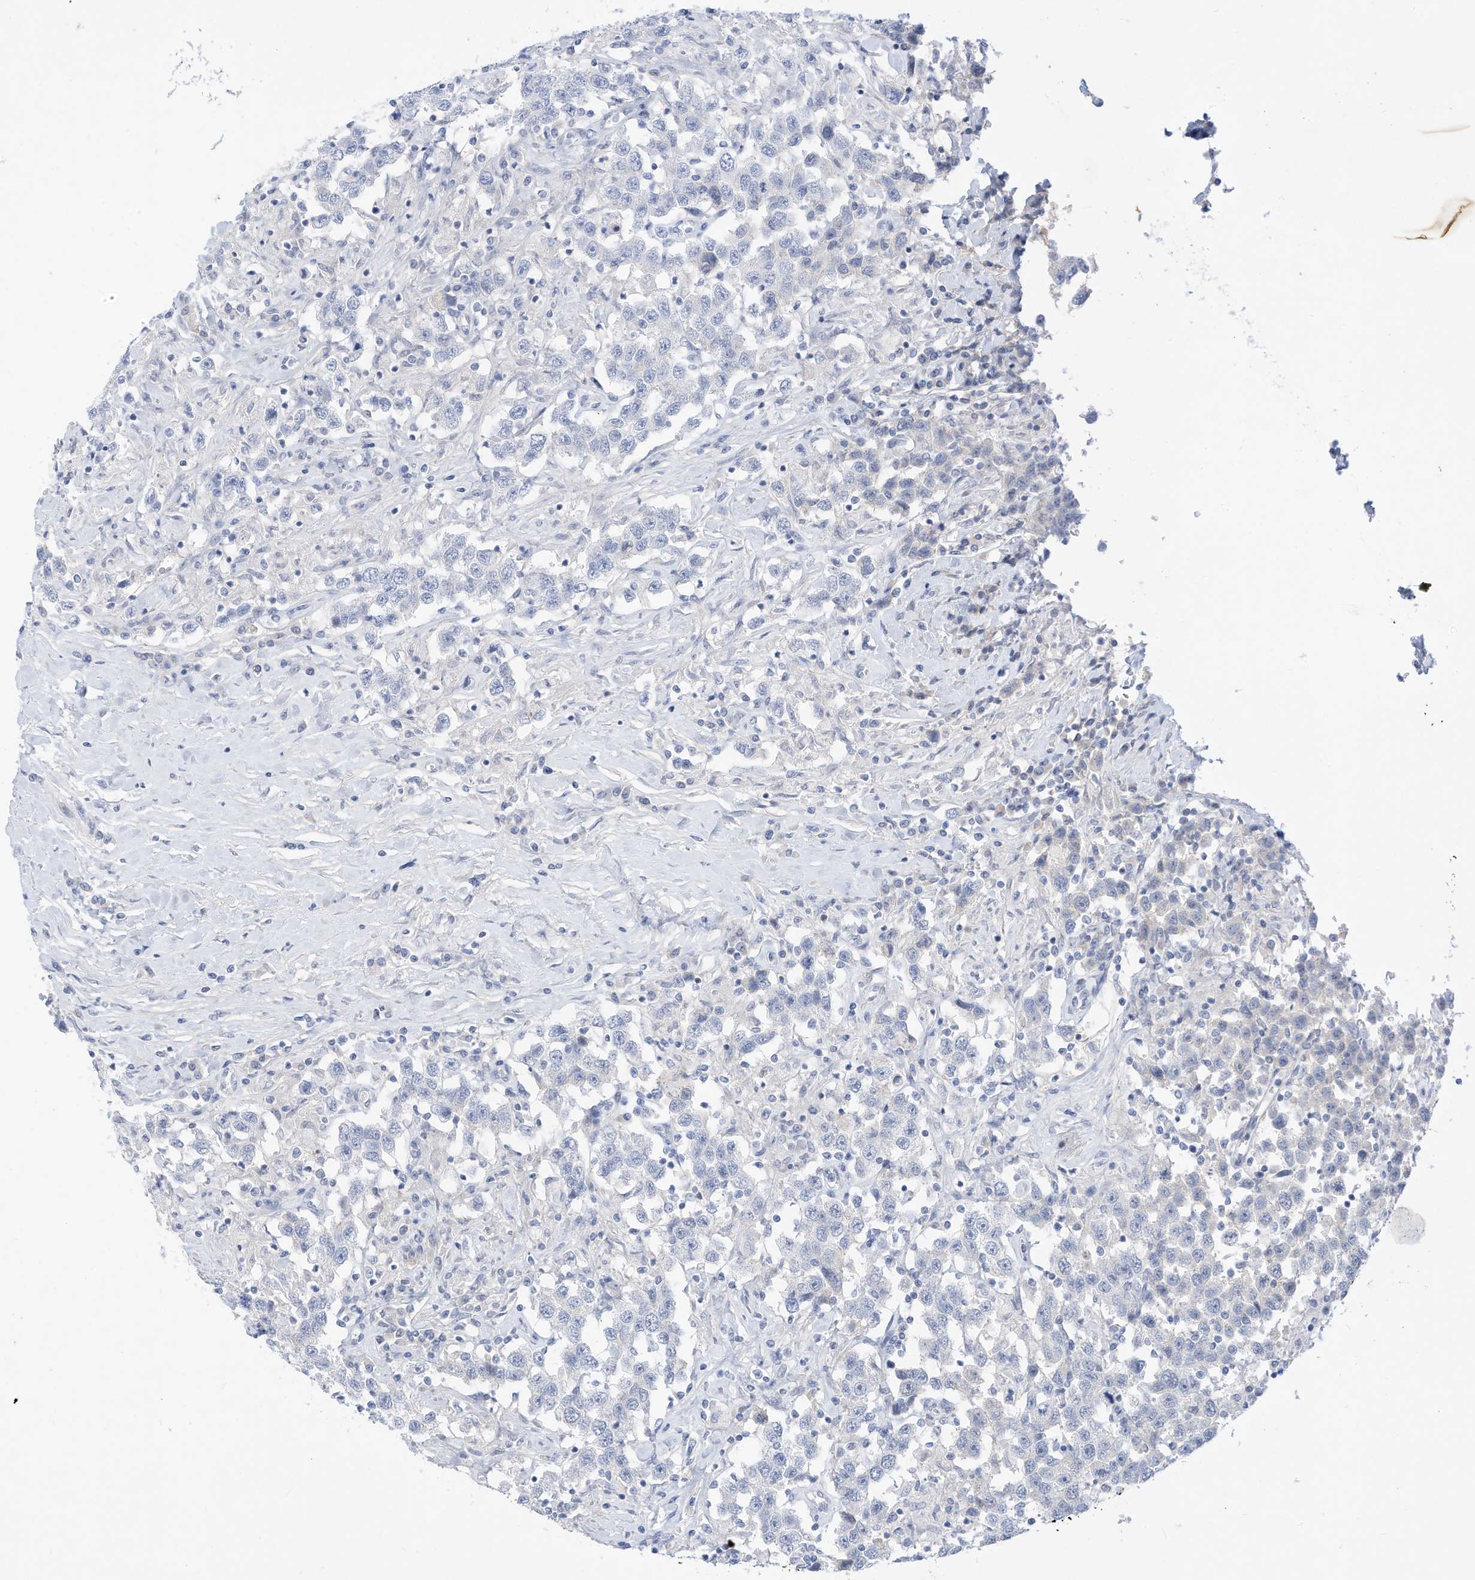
{"staining": {"intensity": "negative", "quantity": "none", "location": "none"}, "tissue": "testis cancer", "cell_type": "Tumor cells", "image_type": "cancer", "snomed": [{"axis": "morphology", "description": "Seminoma, NOS"}, {"axis": "topography", "description": "Testis"}], "caption": "Seminoma (testis) stained for a protein using IHC shows no positivity tumor cells.", "gene": "SPOCD1", "patient": {"sex": "male", "age": 41}}